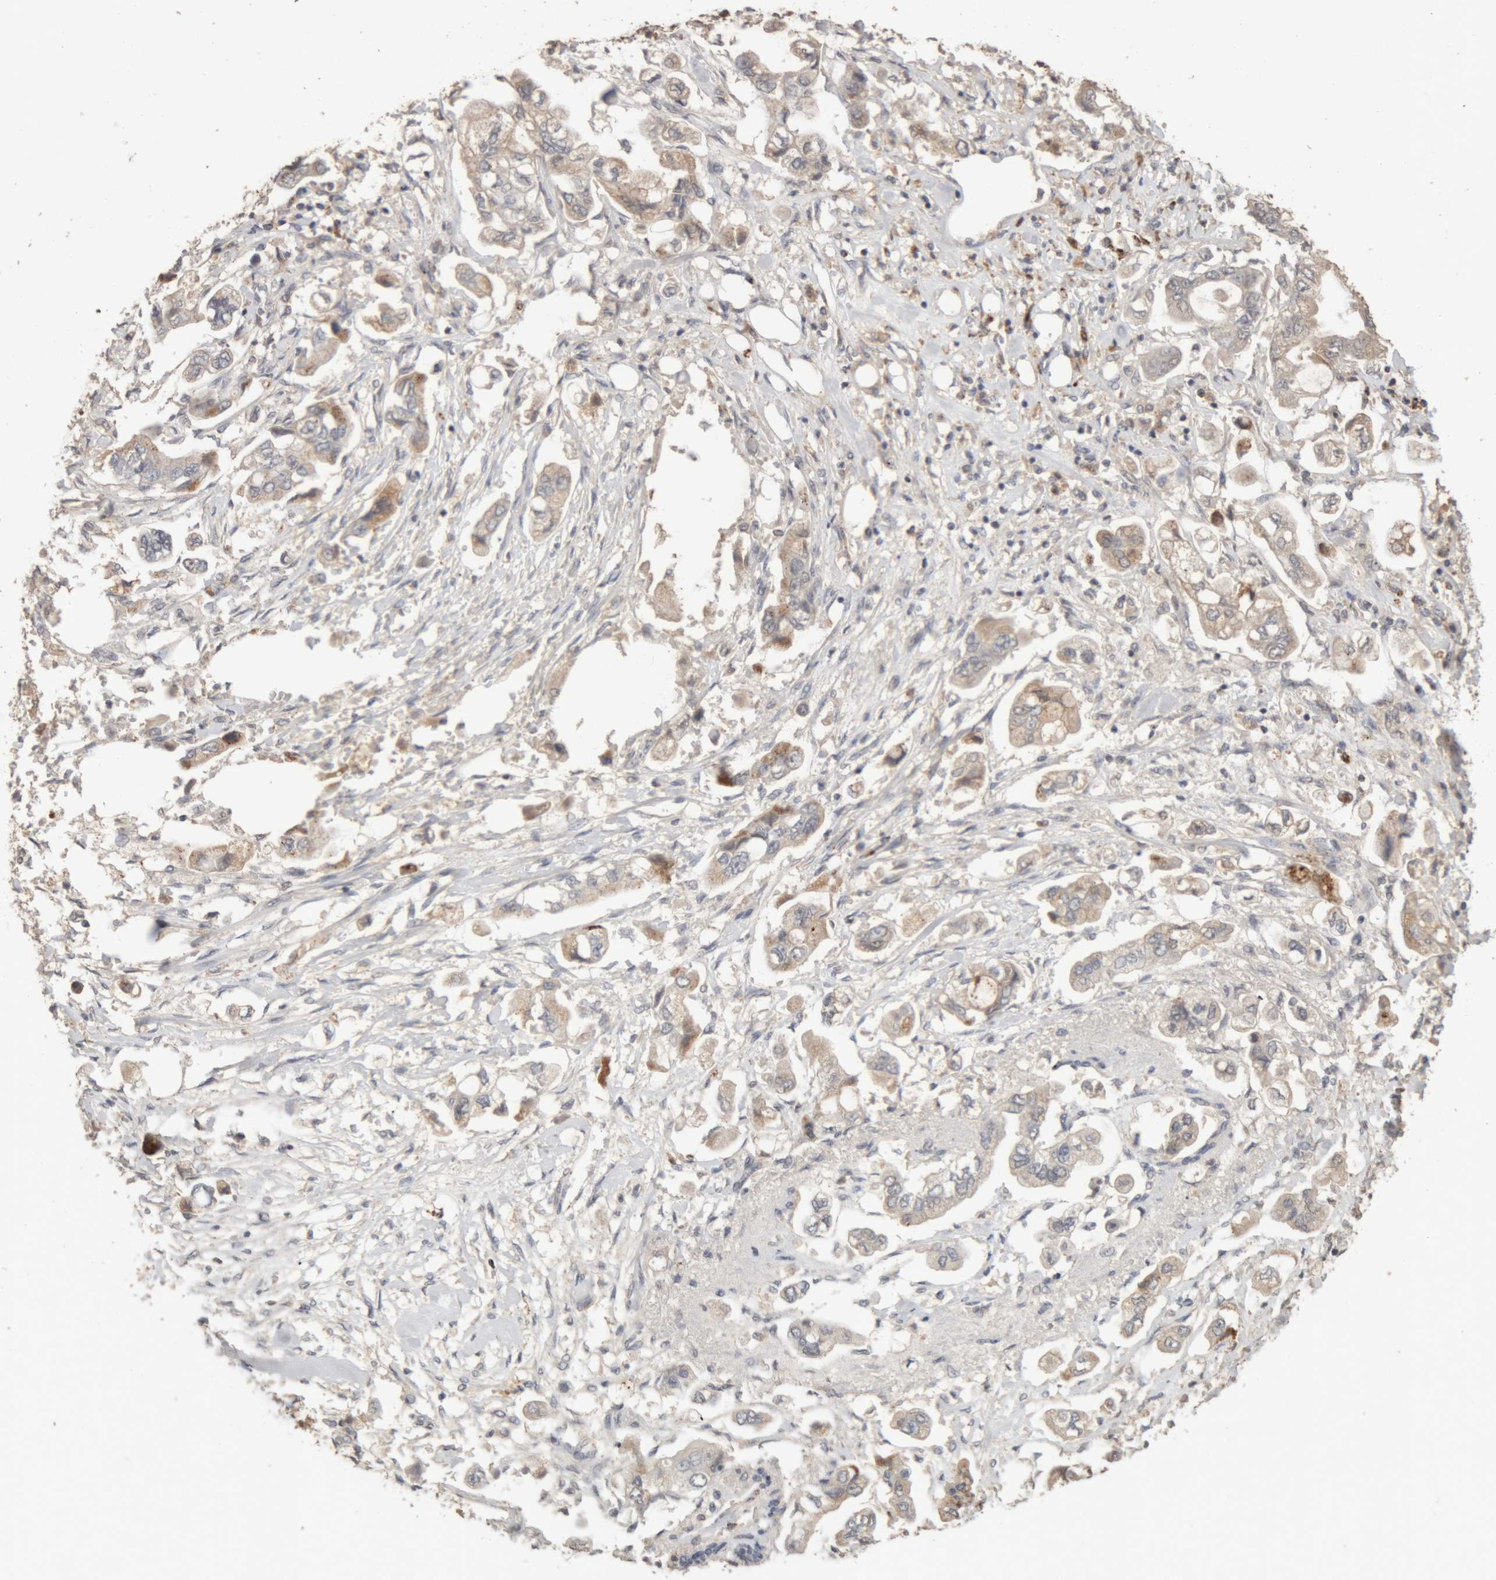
{"staining": {"intensity": "weak", "quantity": ">75%", "location": "cytoplasmic/membranous"}, "tissue": "stomach cancer", "cell_type": "Tumor cells", "image_type": "cancer", "snomed": [{"axis": "morphology", "description": "Adenocarcinoma, NOS"}, {"axis": "topography", "description": "Stomach"}], "caption": "Adenocarcinoma (stomach) tissue demonstrates weak cytoplasmic/membranous positivity in about >75% of tumor cells, visualized by immunohistochemistry. (Stains: DAB in brown, nuclei in blue, Microscopy: brightfield microscopy at high magnification).", "gene": "ARSA", "patient": {"sex": "male", "age": 62}}